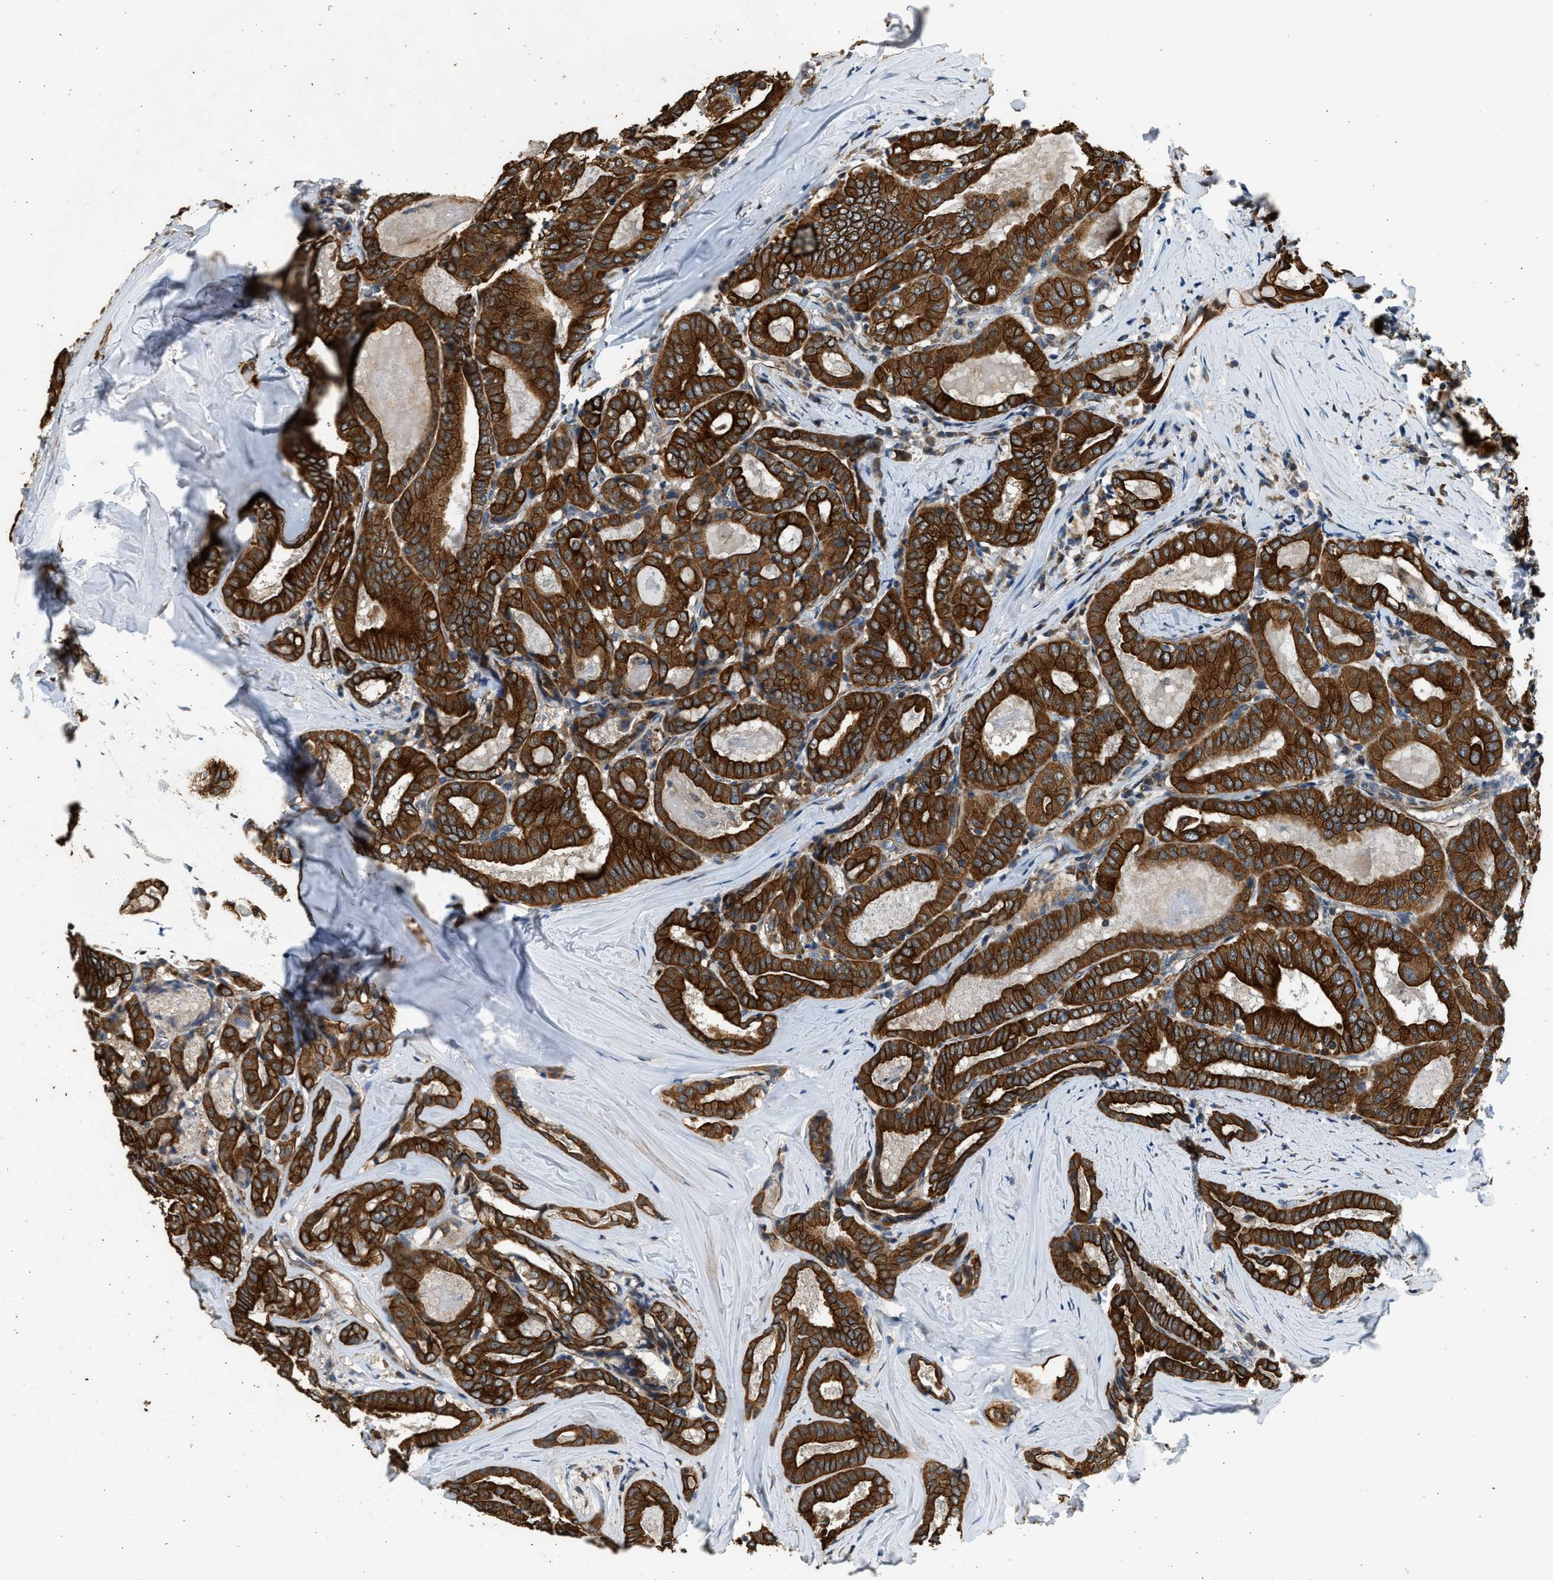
{"staining": {"intensity": "strong", "quantity": ">75%", "location": "cytoplasmic/membranous"}, "tissue": "thyroid cancer", "cell_type": "Tumor cells", "image_type": "cancer", "snomed": [{"axis": "morphology", "description": "Papillary adenocarcinoma, NOS"}, {"axis": "topography", "description": "Thyroid gland"}], "caption": "Brown immunohistochemical staining in thyroid papillary adenocarcinoma reveals strong cytoplasmic/membranous staining in approximately >75% of tumor cells.", "gene": "PCLO", "patient": {"sex": "female", "age": 42}}